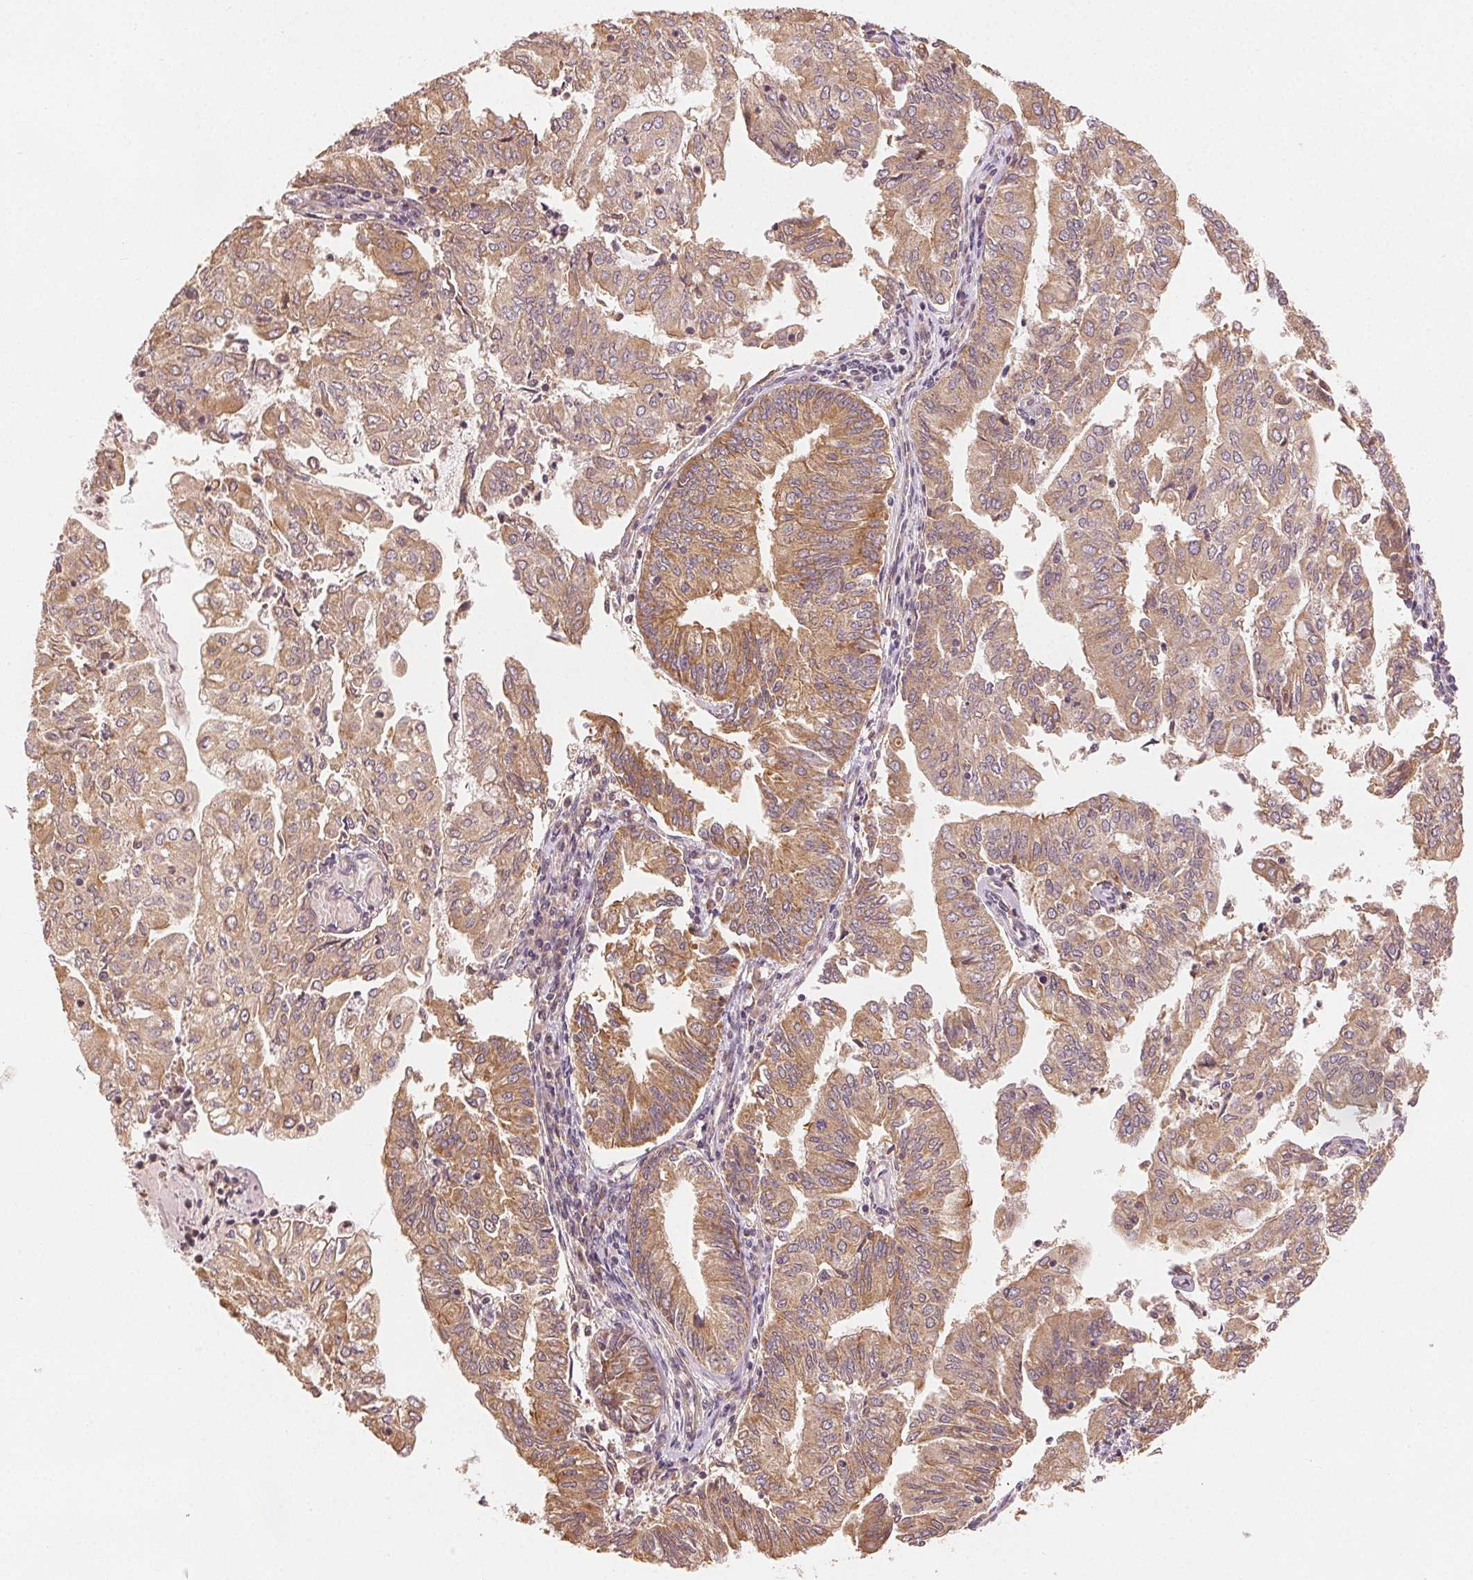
{"staining": {"intensity": "moderate", "quantity": ">75%", "location": "cytoplasmic/membranous"}, "tissue": "endometrial cancer", "cell_type": "Tumor cells", "image_type": "cancer", "snomed": [{"axis": "morphology", "description": "Adenocarcinoma, NOS"}, {"axis": "topography", "description": "Endometrium"}], "caption": "Immunohistochemical staining of human endometrial adenocarcinoma reveals medium levels of moderate cytoplasmic/membranous protein staining in about >75% of tumor cells.", "gene": "SEZ6L2", "patient": {"sex": "female", "age": 61}}